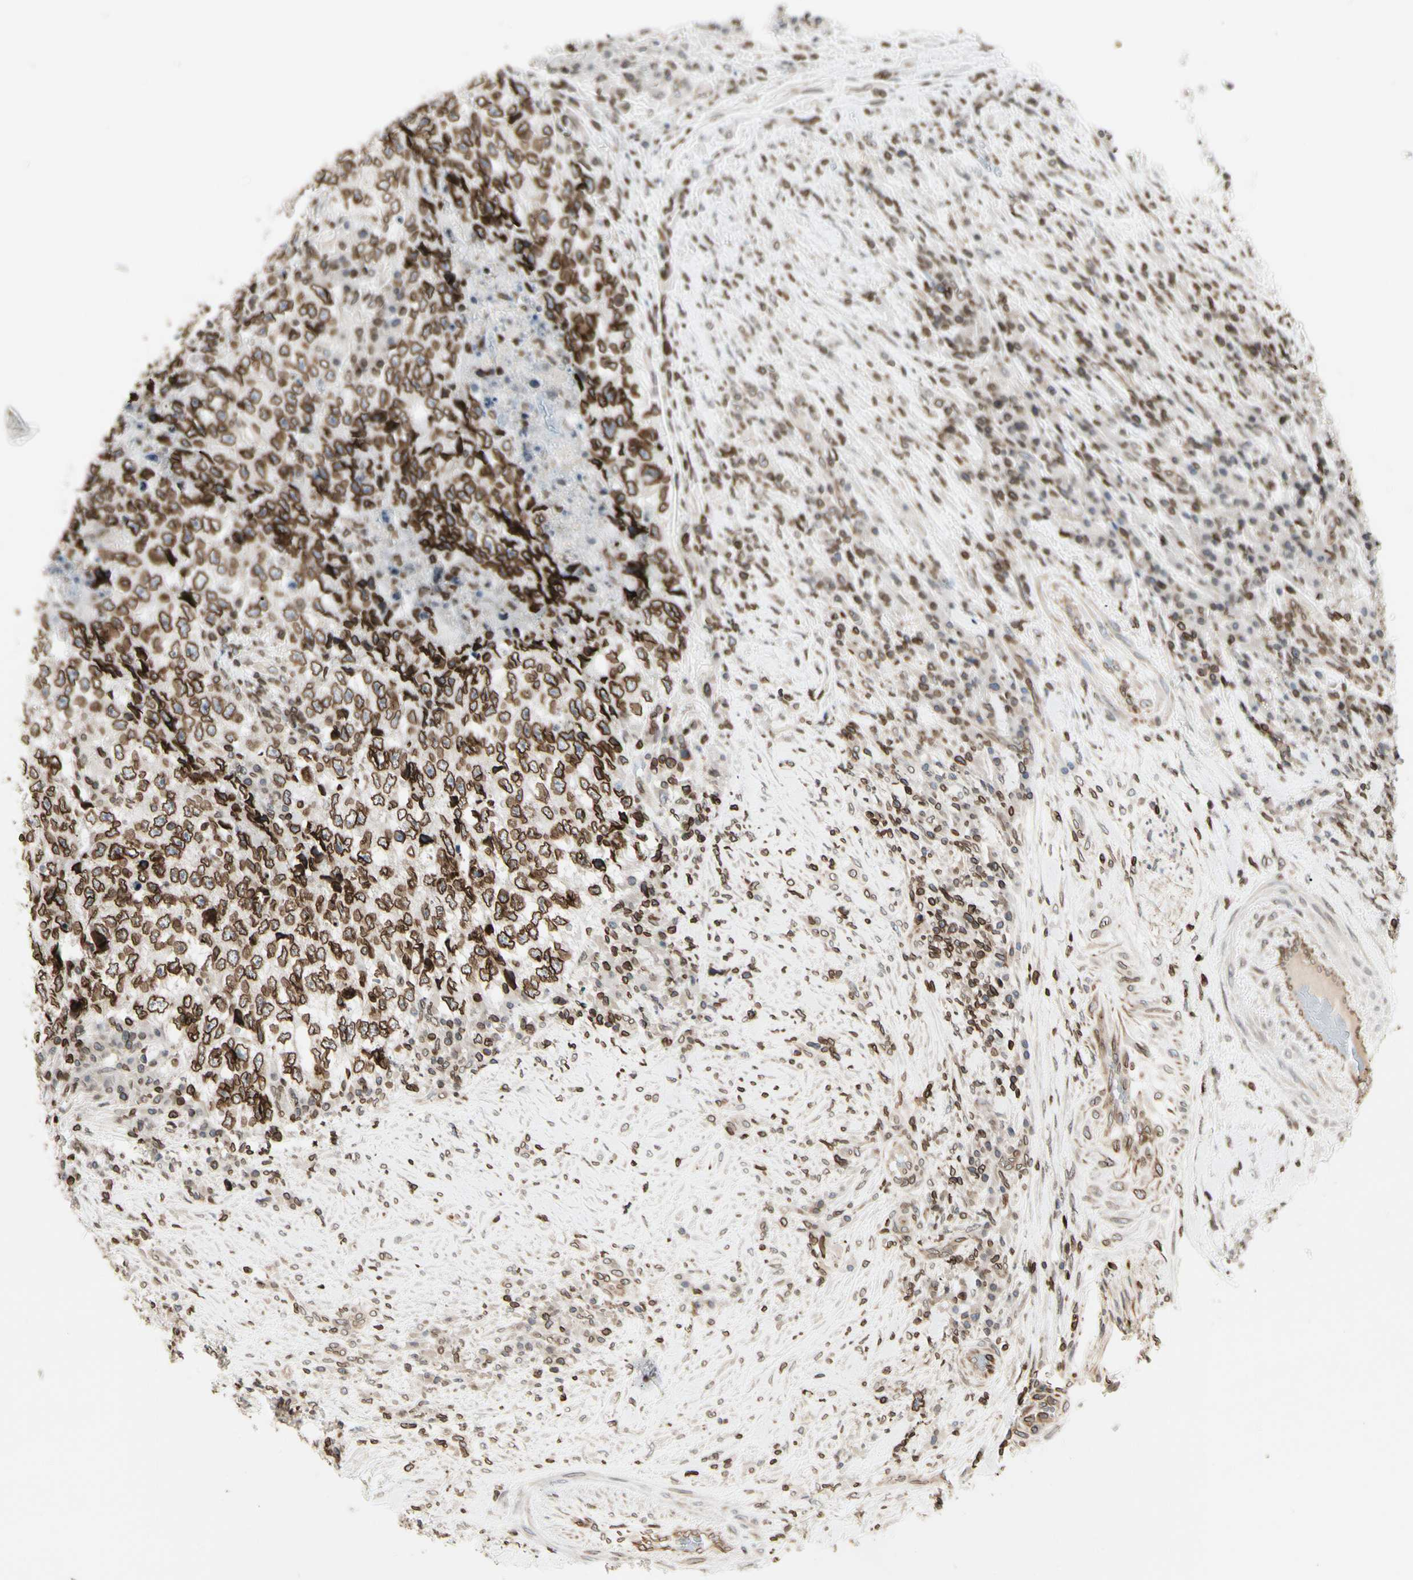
{"staining": {"intensity": "strong", "quantity": ">75%", "location": "cytoplasmic/membranous,nuclear"}, "tissue": "testis cancer", "cell_type": "Tumor cells", "image_type": "cancer", "snomed": [{"axis": "morphology", "description": "Necrosis, NOS"}, {"axis": "morphology", "description": "Carcinoma, Embryonal, NOS"}, {"axis": "topography", "description": "Testis"}], "caption": "A high amount of strong cytoplasmic/membranous and nuclear staining is present in approximately >75% of tumor cells in testis embryonal carcinoma tissue.", "gene": "TMPO", "patient": {"sex": "male", "age": 19}}